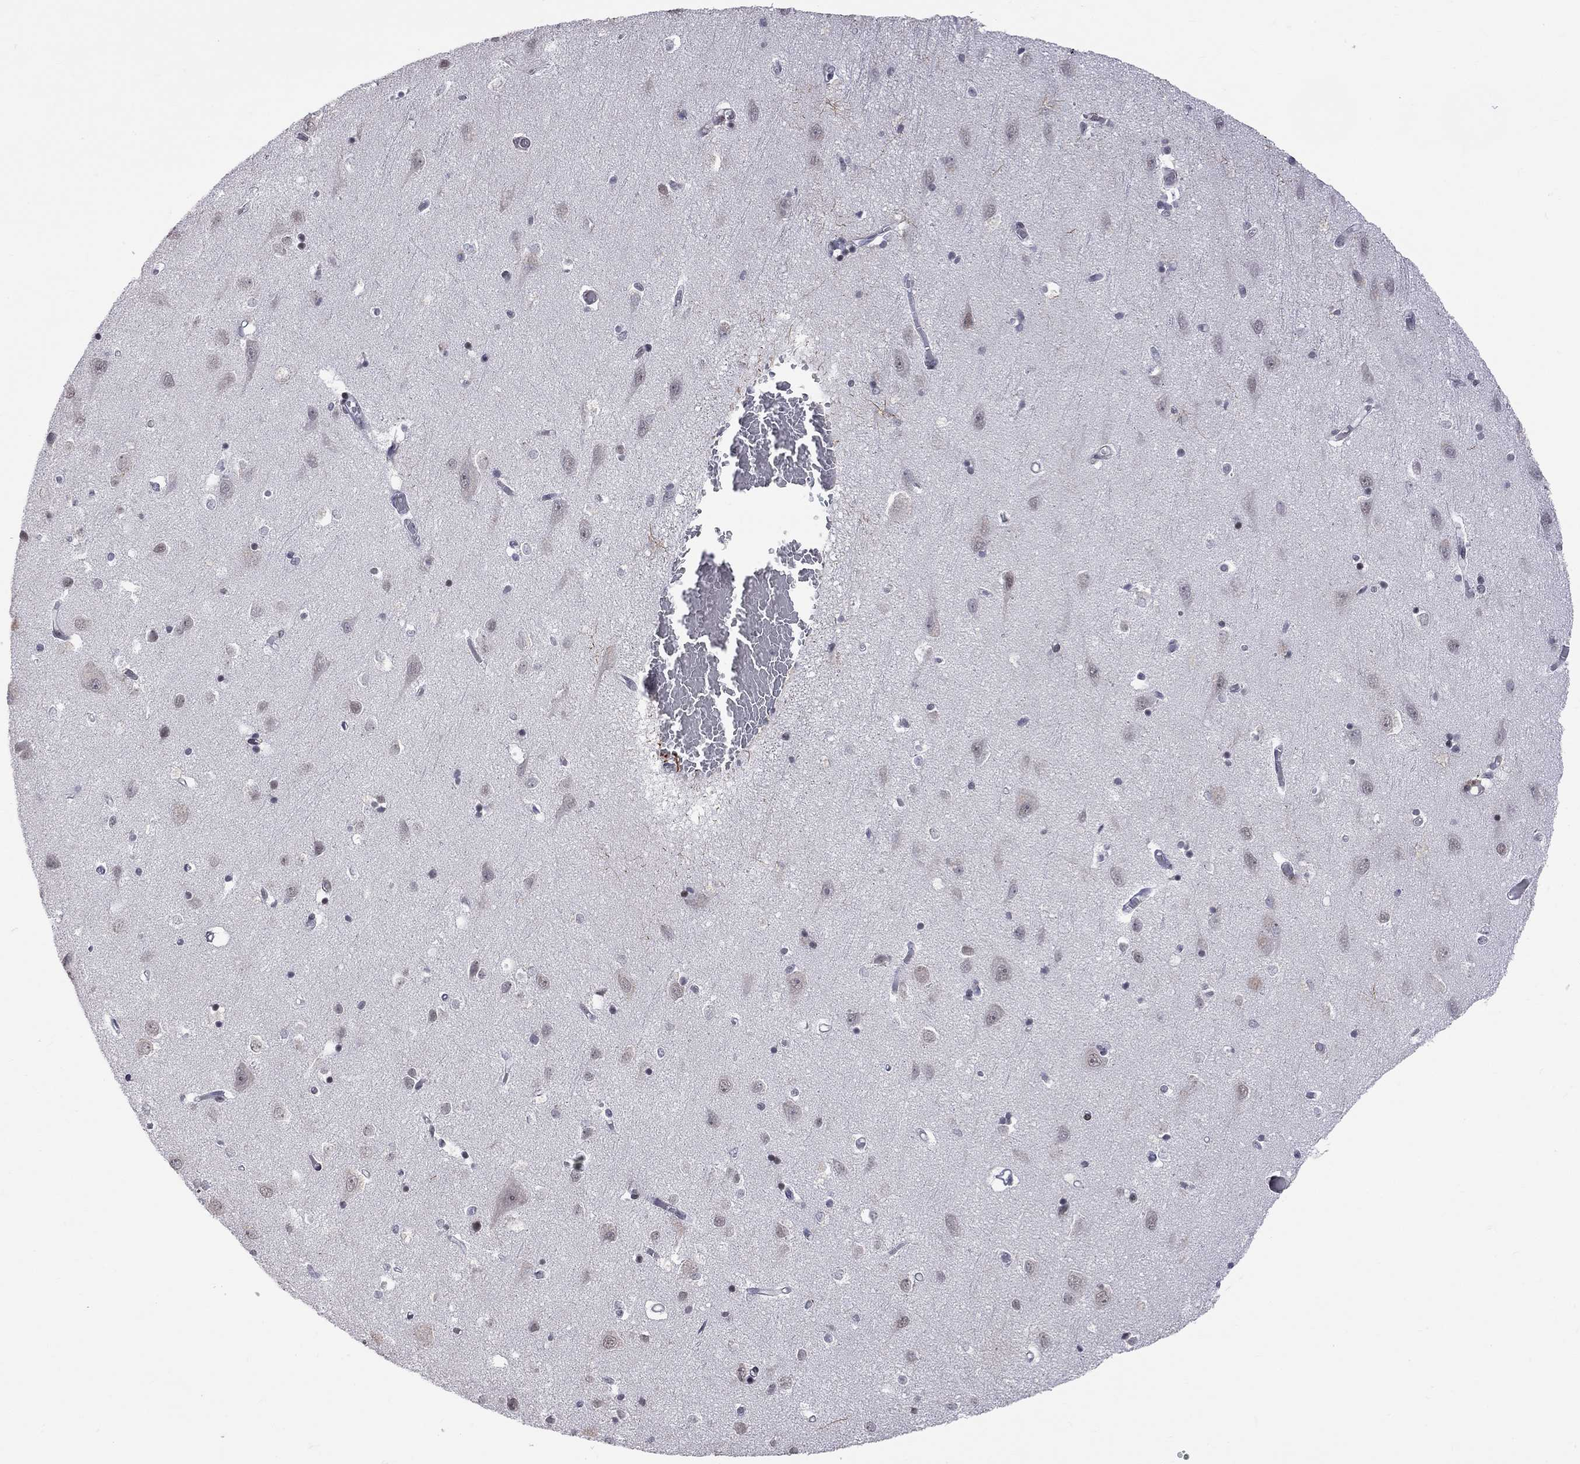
{"staining": {"intensity": "negative", "quantity": "none", "location": "none"}, "tissue": "cerebral cortex", "cell_type": "Endothelial cells", "image_type": "normal", "snomed": [{"axis": "morphology", "description": "Normal tissue, NOS"}, {"axis": "topography", "description": "Cerebral cortex"}], "caption": "Immunohistochemistry (IHC) image of normal human cerebral cortex stained for a protein (brown), which exhibits no staining in endothelial cells. The staining was performed using DAB (3,3'-diaminobenzidine) to visualize the protein expression in brown, while the nuclei were stained in blue with hematoxylin (Magnification: 20x).", "gene": "MTNR1B", "patient": {"sex": "male", "age": 70}}